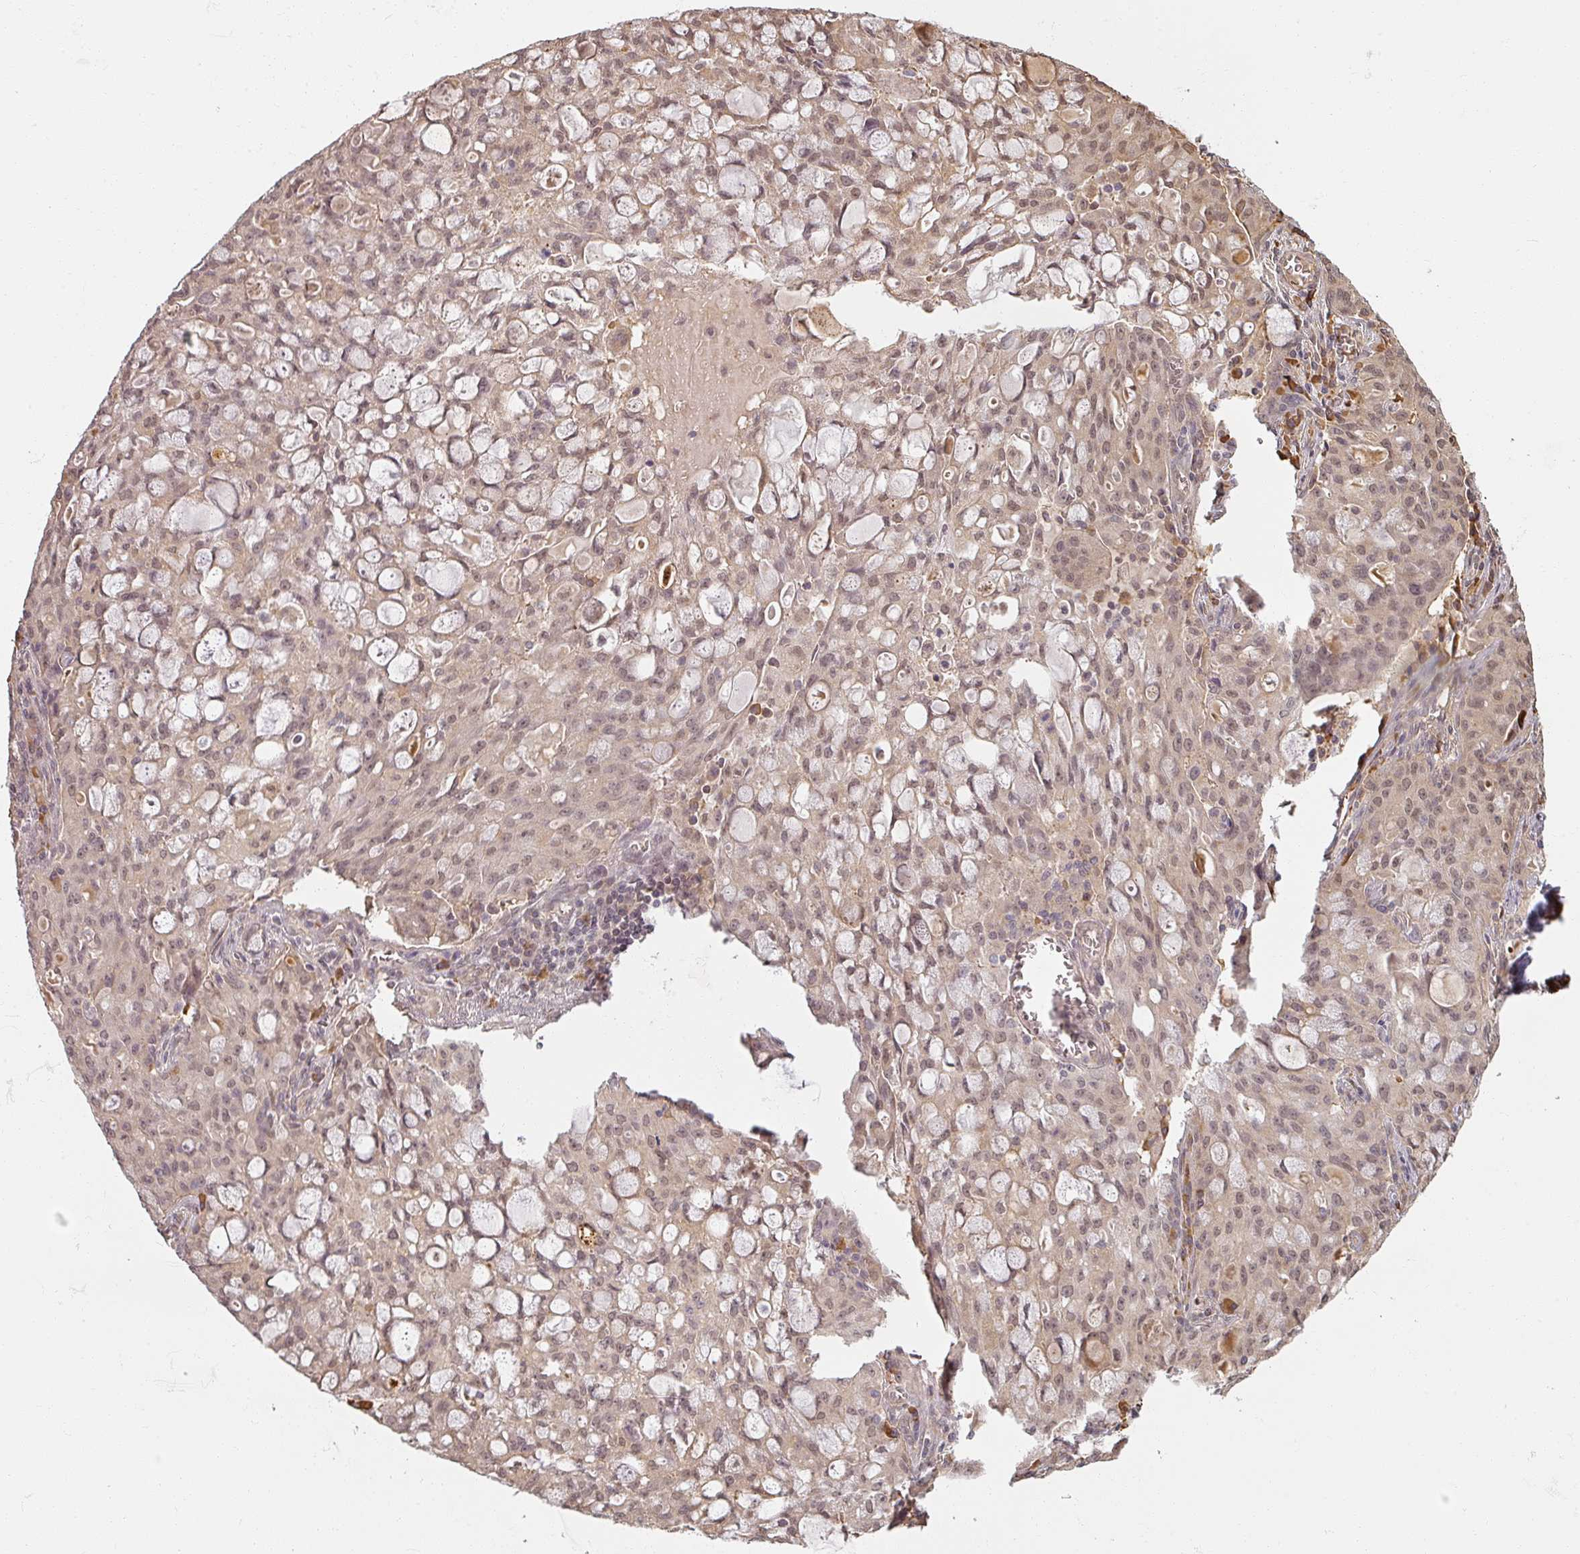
{"staining": {"intensity": "weak", "quantity": ">75%", "location": "cytoplasmic/membranous,nuclear"}, "tissue": "lung cancer", "cell_type": "Tumor cells", "image_type": "cancer", "snomed": [{"axis": "morphology", "description": "Adenocarcinoma, NOS"}, {"axis": "topography", "description": "Lung"}], "caption": "An IHC image of tumor tissue is shown. Protein staining in brown shows weak cytoplasmic/membranous and nuclear positivity in lung cancer within tumor cells.", "gene": "MED19", "patient": {"sex": "female", "age": 44}}